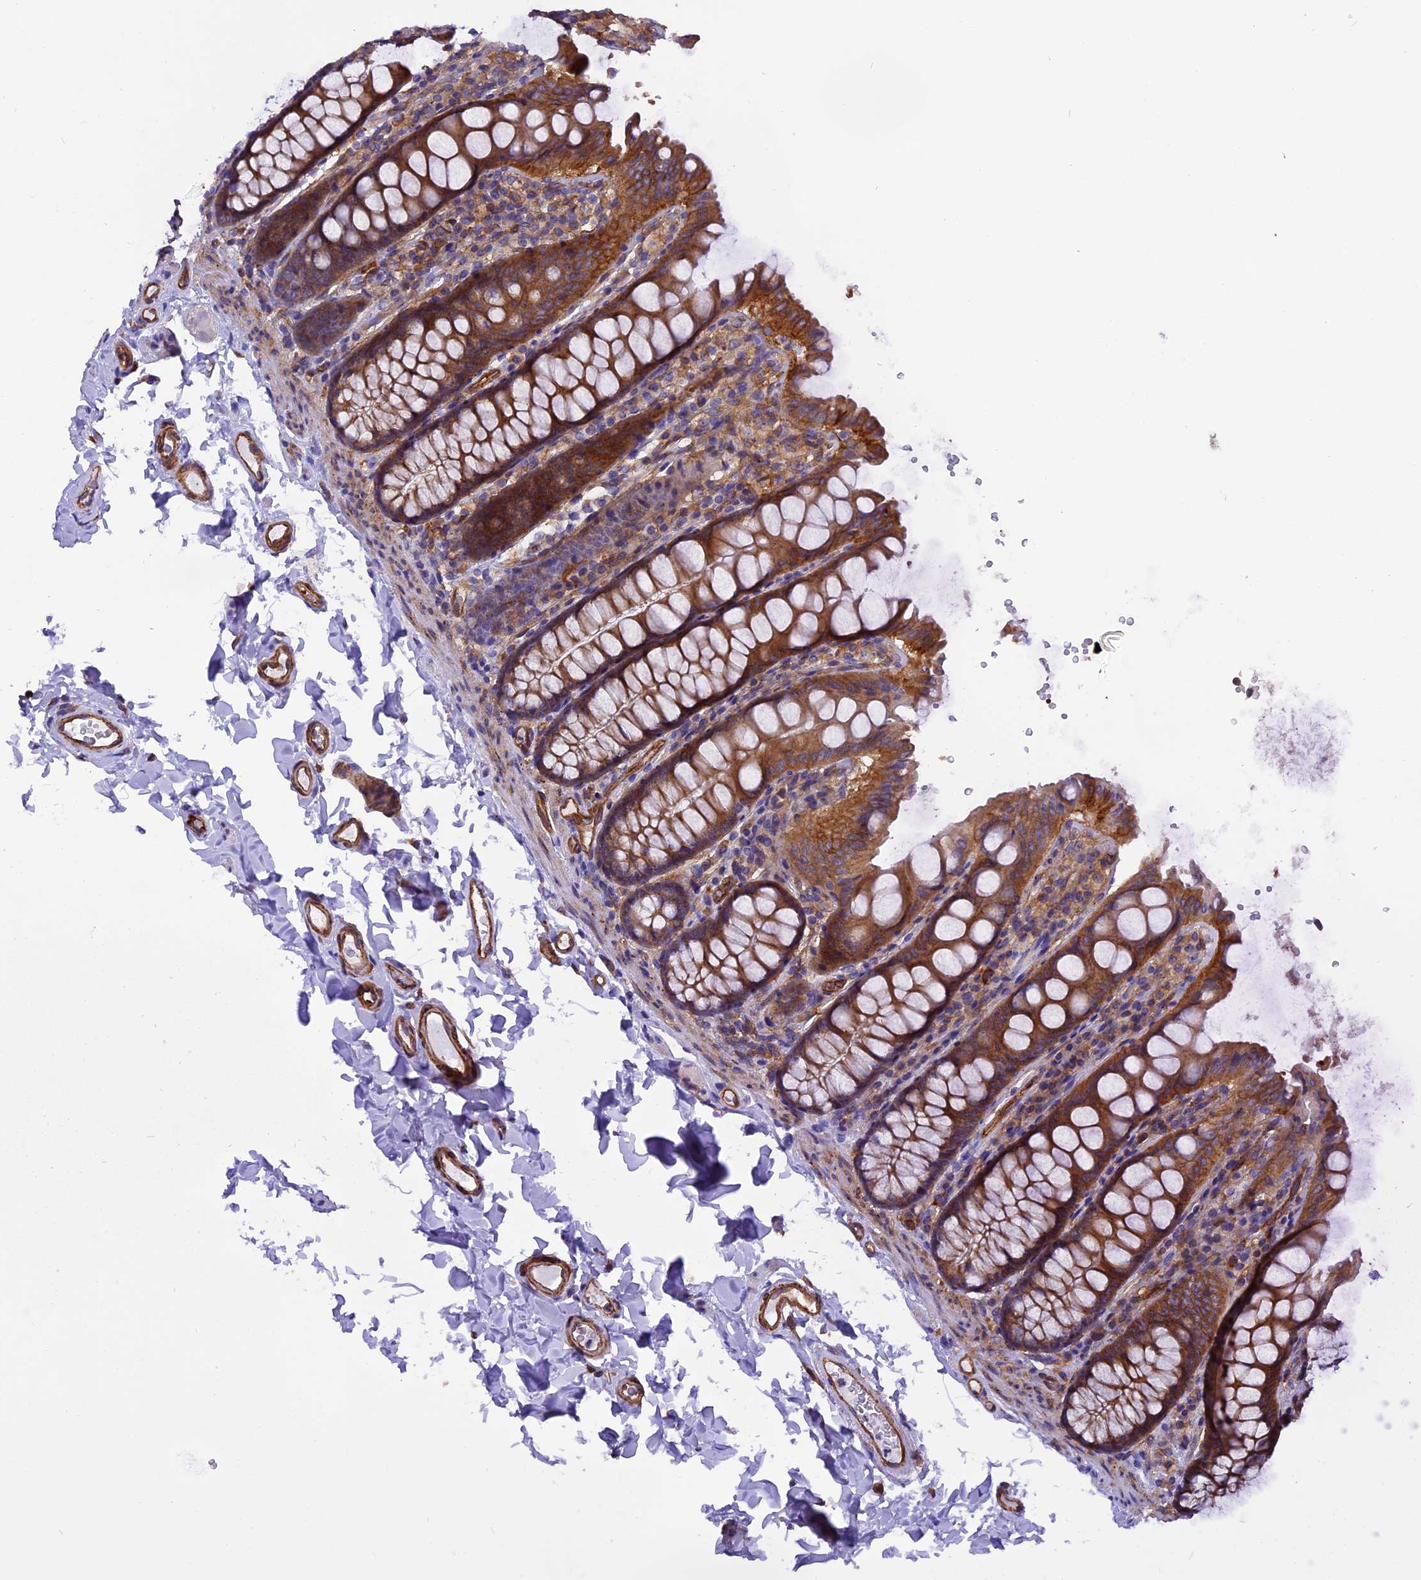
{"staining": {"intensity": "moderate", "quantity": ">75%", "location": "cytoplasmic/membranous"}, "tissue": "colon", "cell_type": "Endothelial cells", "image_type": "normal", "snomed": [{"axis": "morphology", "description": "Normal tissue, NOS"}, {"axis": "topography", "description": "Colon"}], "caption": "A histopathology image showing moderate cytoplasmic/membranous expression in about >75% of endothelial cells in normal colon, as visualized by brown immunohistochemical staining.", "gene": "EHBP1L1", "patient": {"sex": "female", "age": 61}}